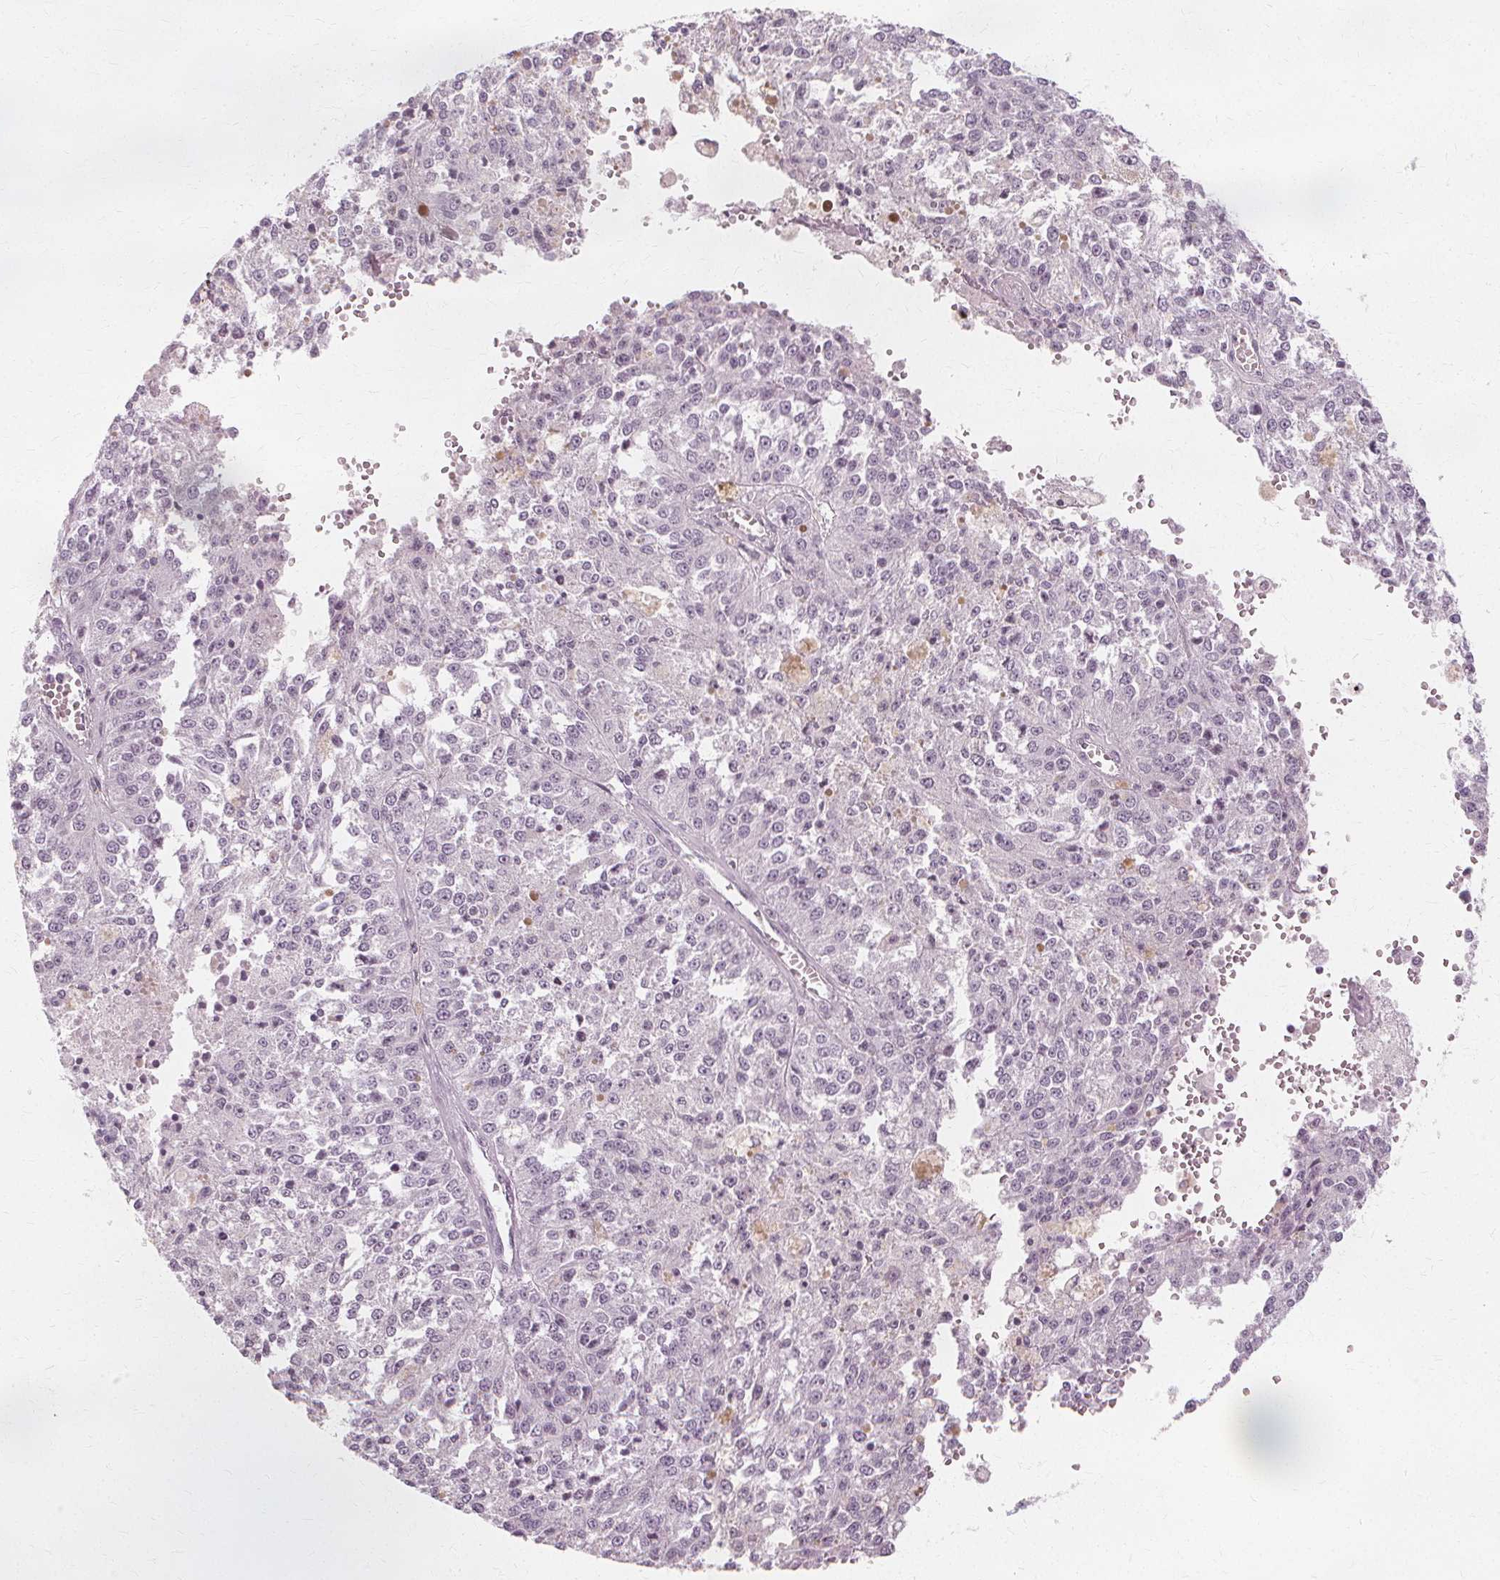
{"staining": {"intensity": "negative", "quantity": "none", "location": "none"}, "tissue": "melanoma", "cell_type": "Tumor cells", "image_type": "cancer", "snomed": [{"axis": "morphology", "description": "Malignant melanoma, Metastatic site"}, {"axis": "topography", "description": "Lymph node"}], "caption": "This is an immunohistochemistry histopathology image of malignant melanoma (metastatic site). There is no expression in tumor cells.", "gene": "NXPE1", "patient": {"sex": "female", "age": 64}}